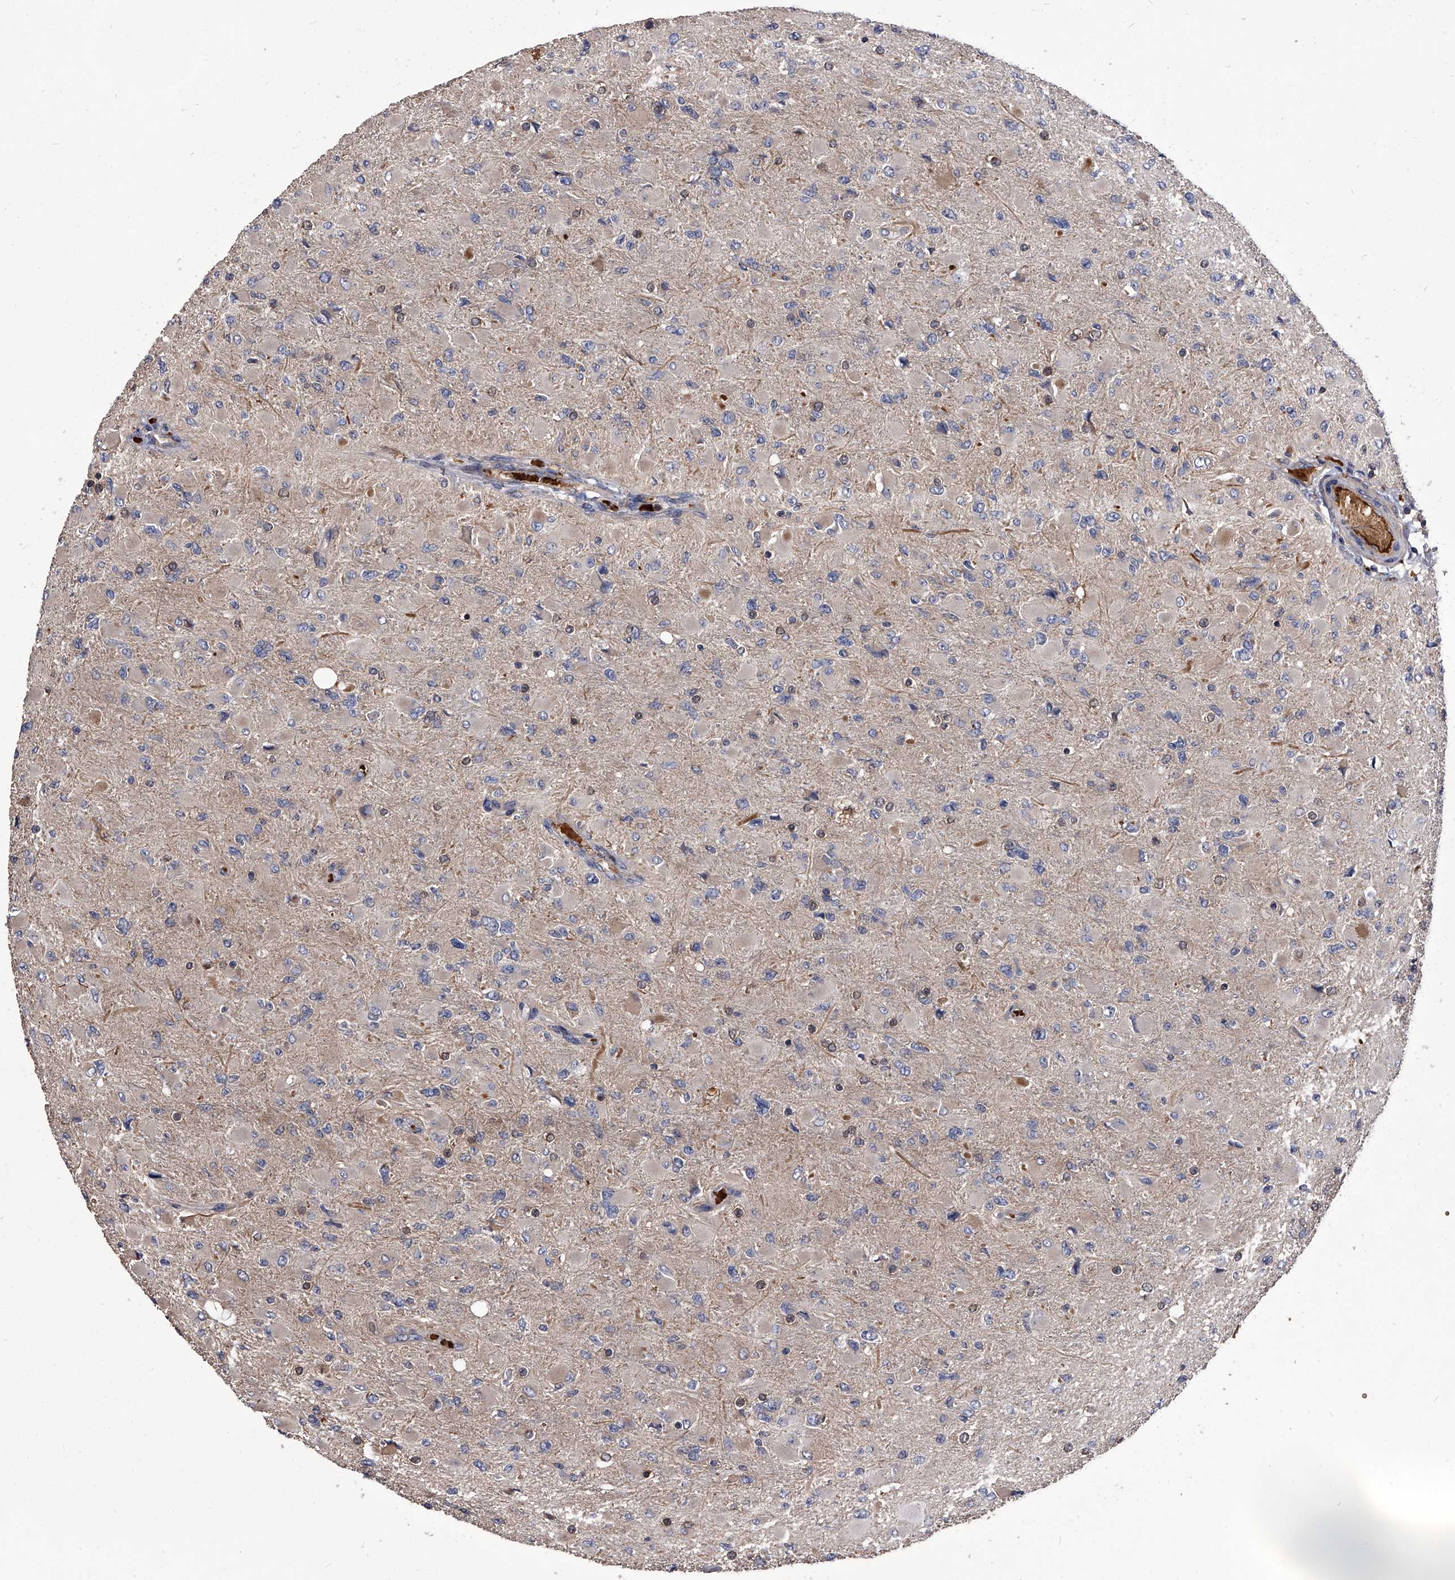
{"staining": {"intensity": "weak", "quantity": "<25%", "location": "cytoplasmic/membranous"}, "tissue": "glioma", "cell_type": "Tumor cells", "image_type": "cancer", "snomed": [{"axis": "morphology", "description": "Glioma, malignant, High grade"}, {"axis": "topography", "description": "Cerebral cortex"}], "caption": "IHC photomicrograph of neoplastic tissue: human malignant glioma (high-grade) stained with DAB (3,3'-diaminobenzidine) exhibits no significant protein staining in tumor cells.", "gene": "STK36", "patient": {"sex": "female", "age": 36}}